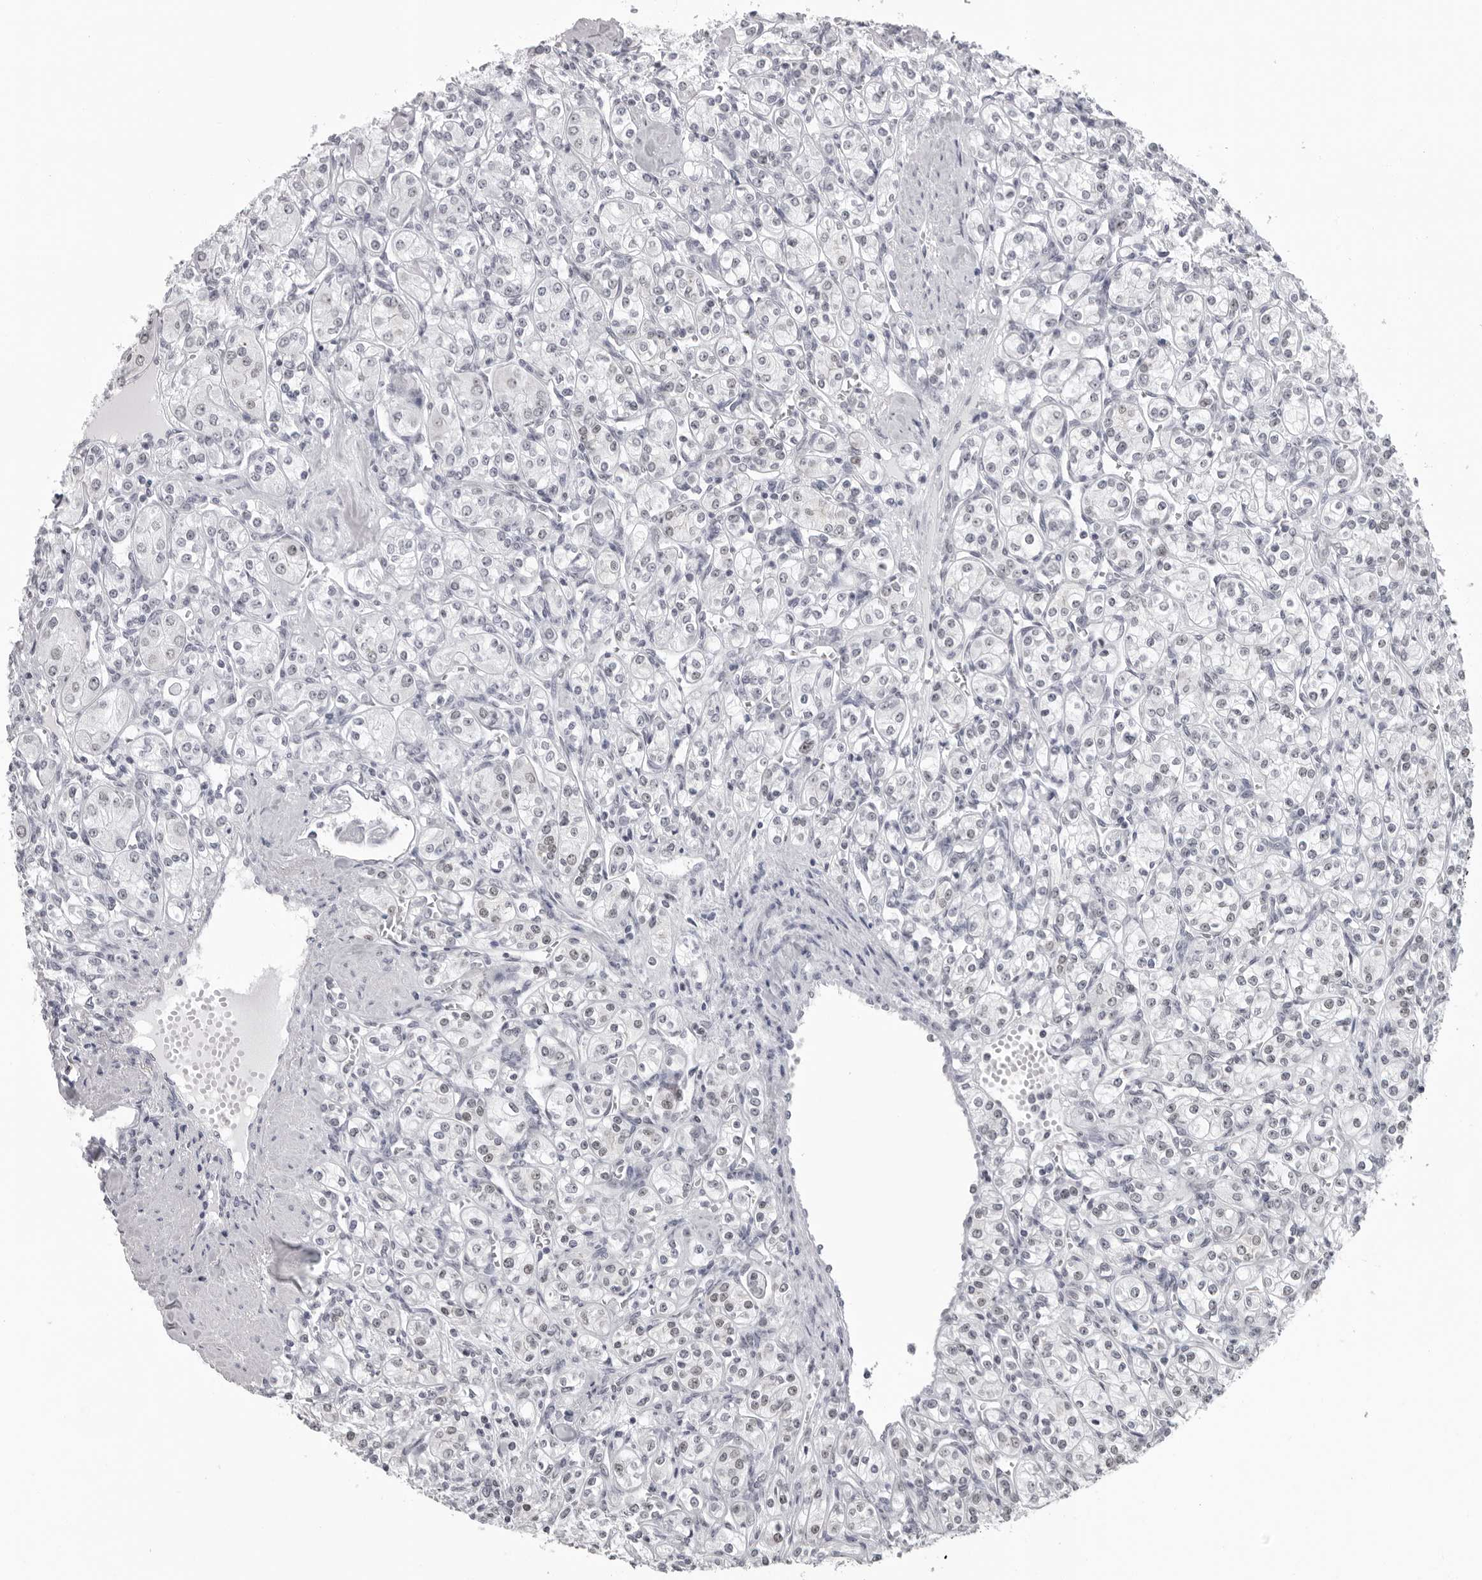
{"staining": {"intensity": "weak", "quantity": "<25%", "location": "nuclear"}, "tissue": "renal cancer", "cell_type": "Tumor cells", "image_type": "cancer", "snomed": [{"axis": "morphology", "description": "Adenocarcinoma, NOS"}, {"axis": "topography", "description": "Kidney"}], "caption": "High magnification brightfield microscopy of adenocarcinoma (renal) stained with DAB (brown) and counterstained with hematoxylin (blue): tumor cells show no significant expression.", "gene": "ESPN", "patient": {"sex": "male", "age": 77}}